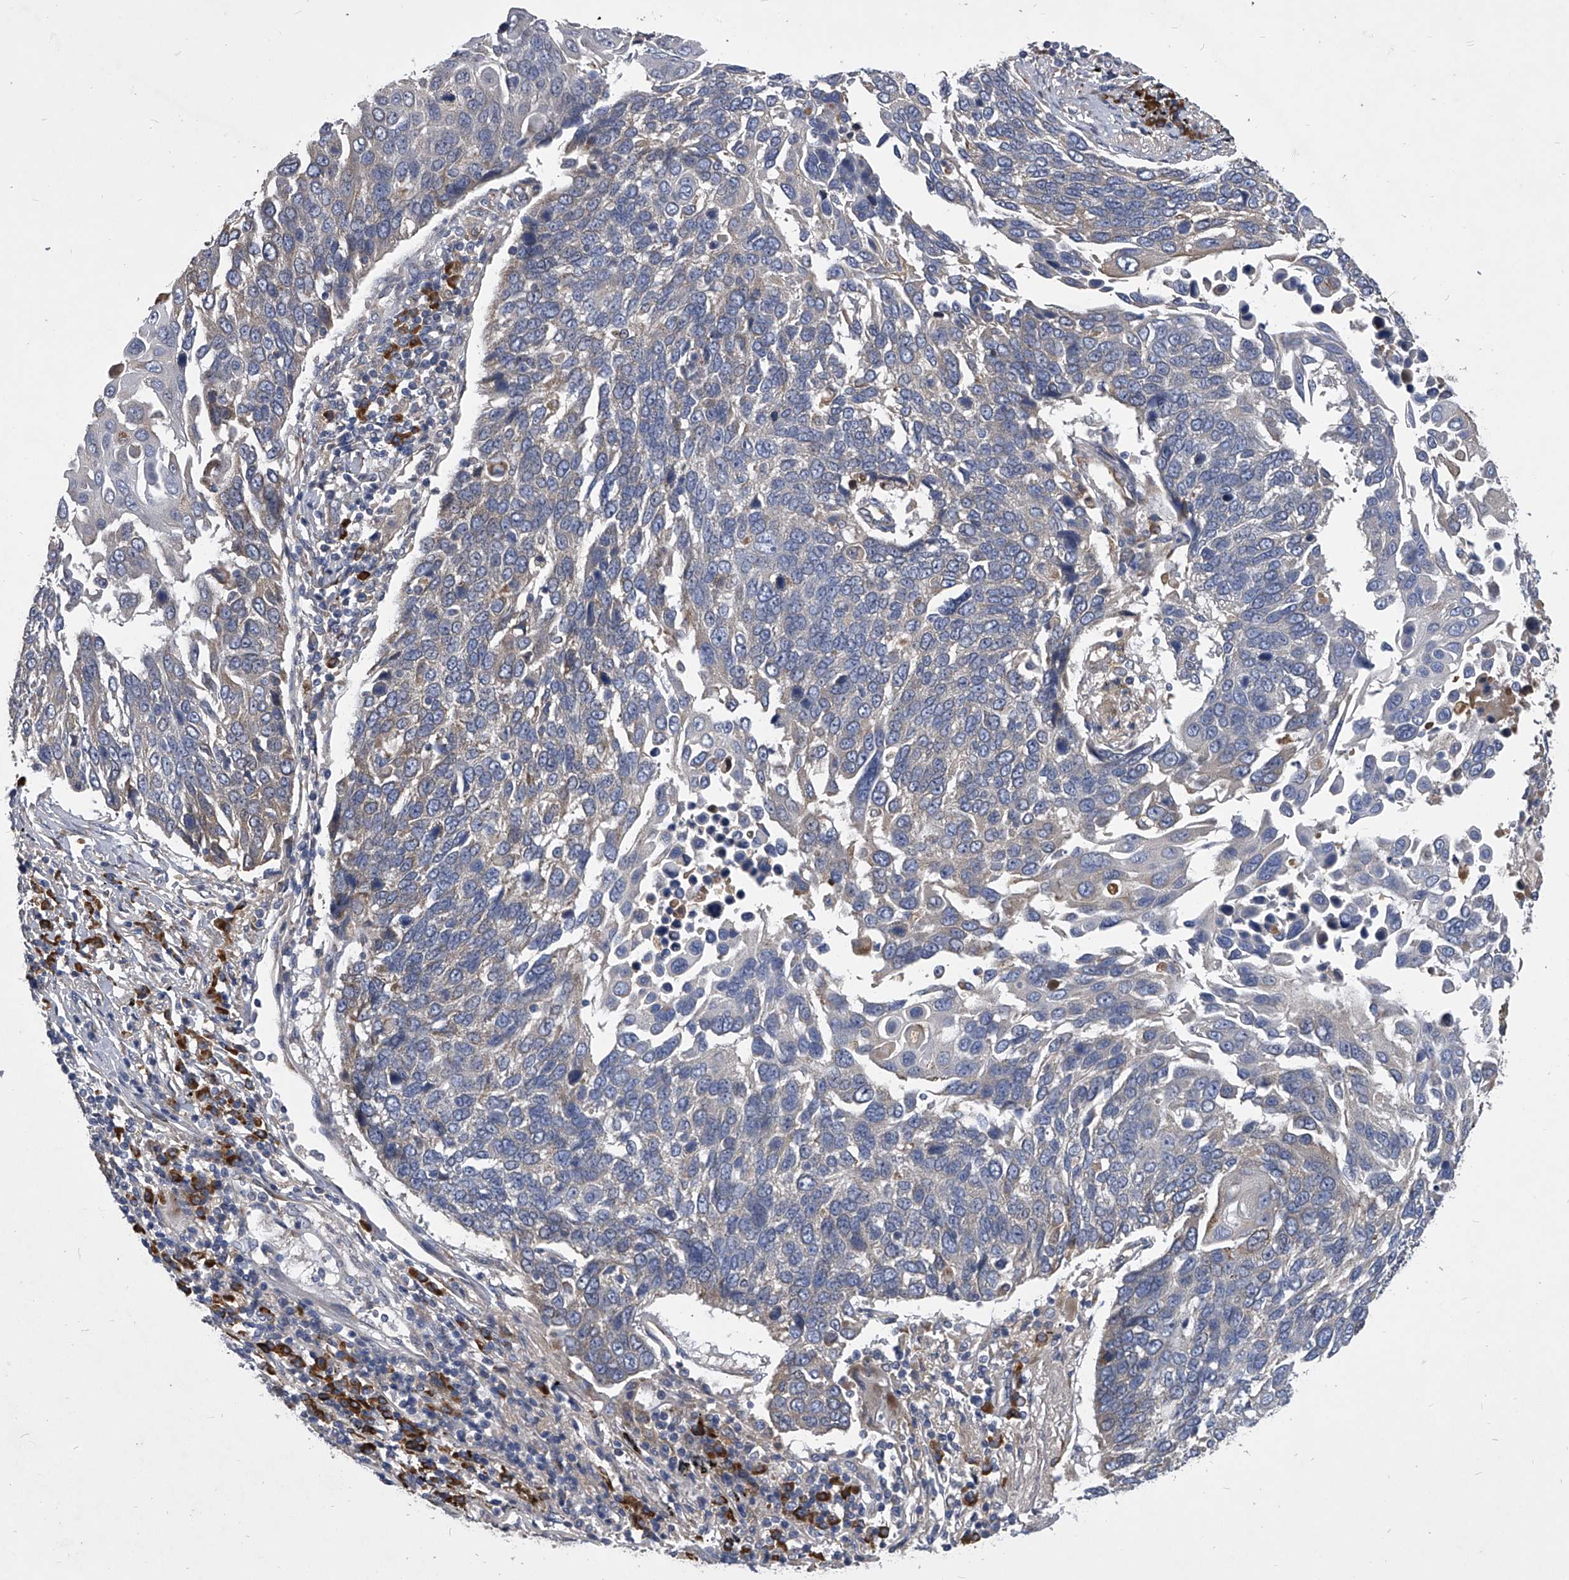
{"staining": {"intensity": "negative", "quantity": "none", "location": "none"}, "tissue": "lung cancer", "cell_type": "Tumor cells", "image_type": "cancer", "snomed": [{"axis": "morphology", "description": "Squamous cell carcinoma, NOS"}, {"axis": "topography", "description": "Lung"}], "caption": "A high-resolution image shows IHC staining of lung cancer, which reveals no significant expression in tumor cells.", "gene": "CCR4", "patient": {"sex": "male", "age": 66}}